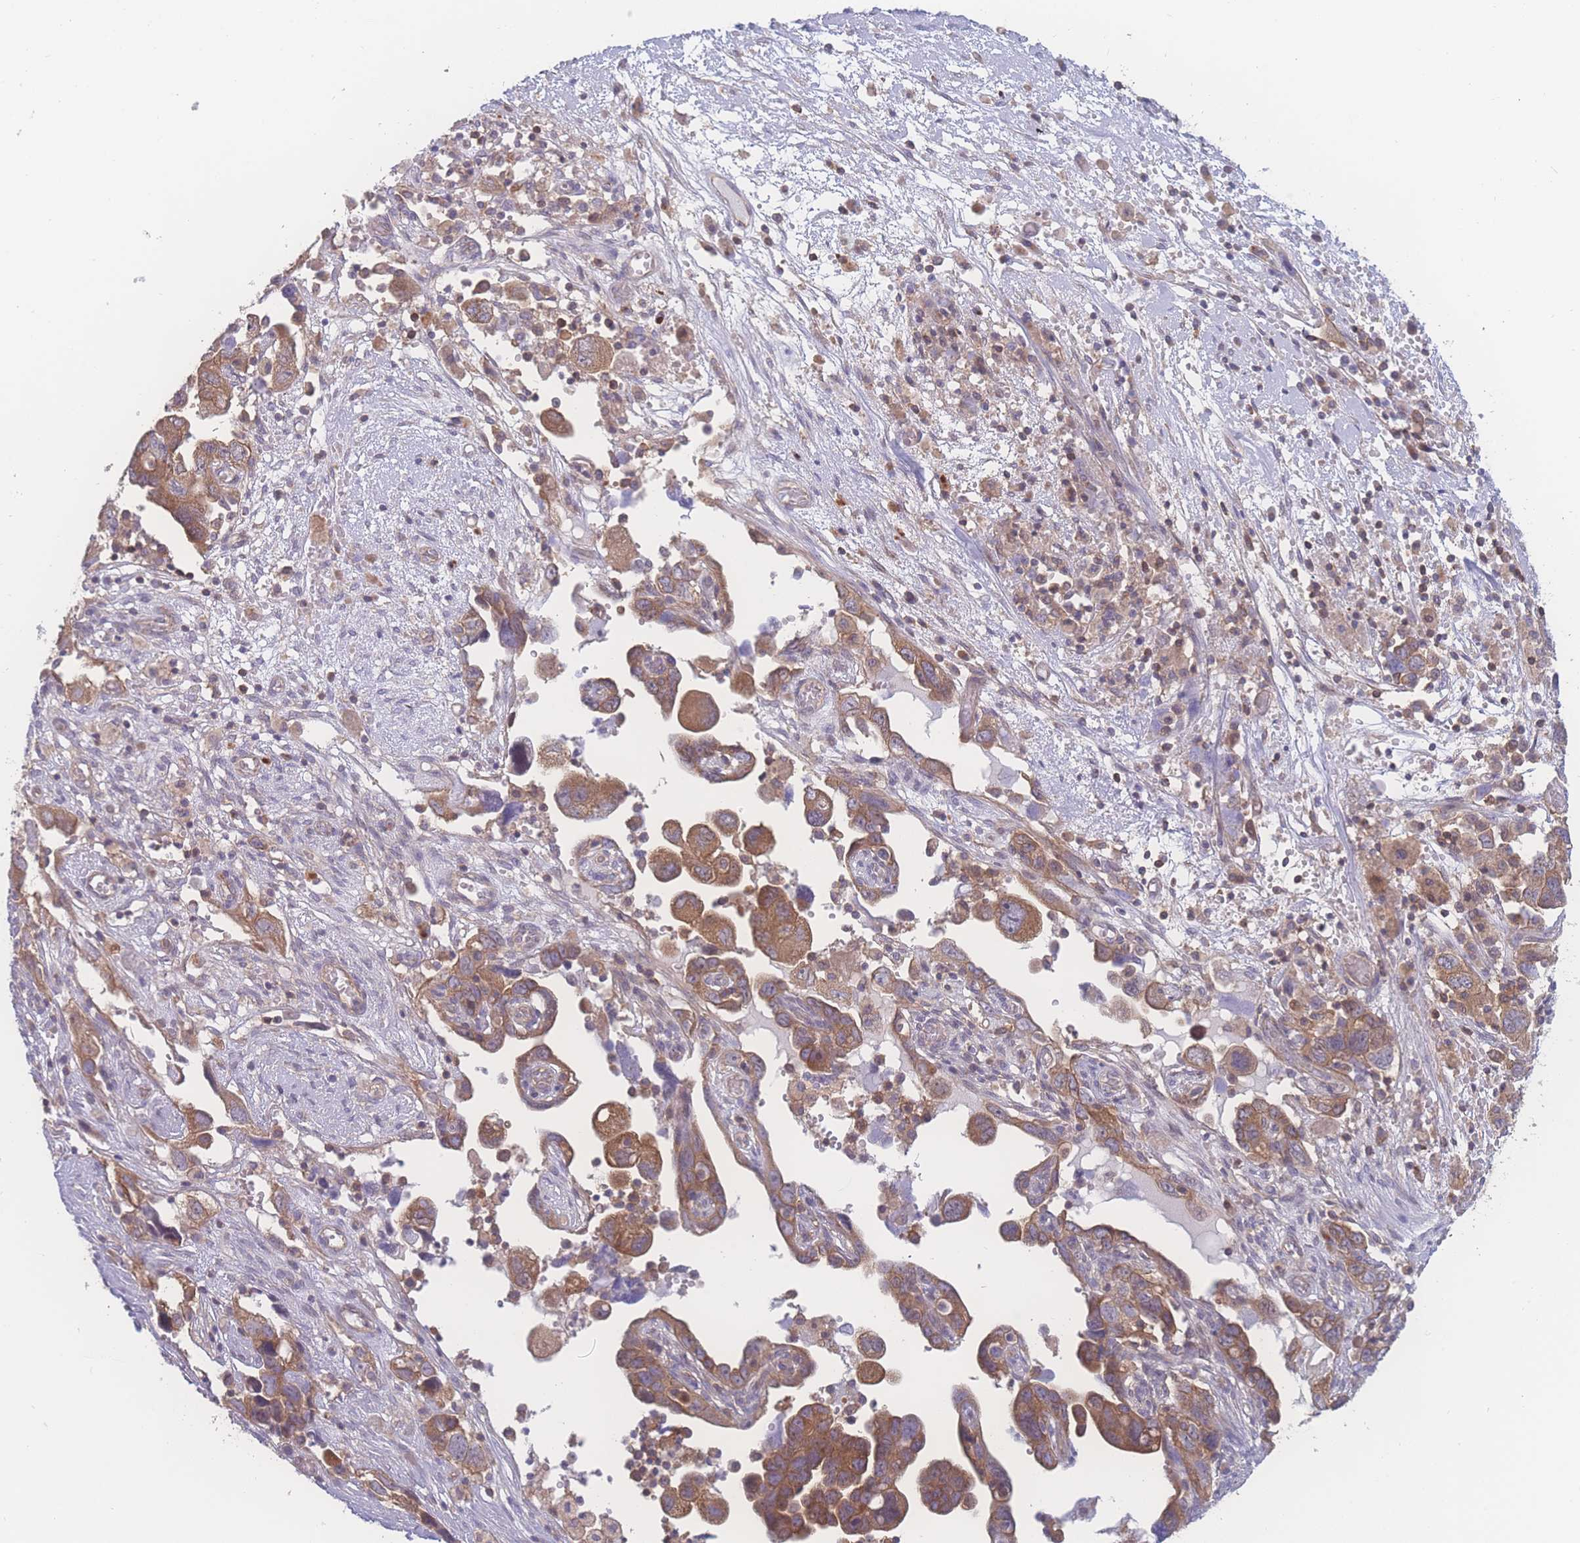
{"staining": {"intensity": "moderate", "quantity": ">75%", "location": "cytoplasmic/membranous"}, "tissue": "ovarian cancer", "cell_type": "Tumor cells", "image_type": "cancer", "snomed": [{"axis": "morphology", "description": "Carcinoma, NOS"}, {"axis": "morphology", "description": "Cystadenocarcinoma, serous, NOS"}, {"axis": "topography", "description": "Ovary"}], "caption": "Immunohistochemistry (IHC) photomicrograph of neoplastic tissue: human carcinoma (ovarian) stained using immunohistochemistry reveals medium levels of moderate protein expression localized specifically in the cytoplasmic/membranous of tumor cells, appearing as a cytoplasmic/membranous brown color.", "gene": "CFAP97", "patient": {"sex": "female", "age": 69}}